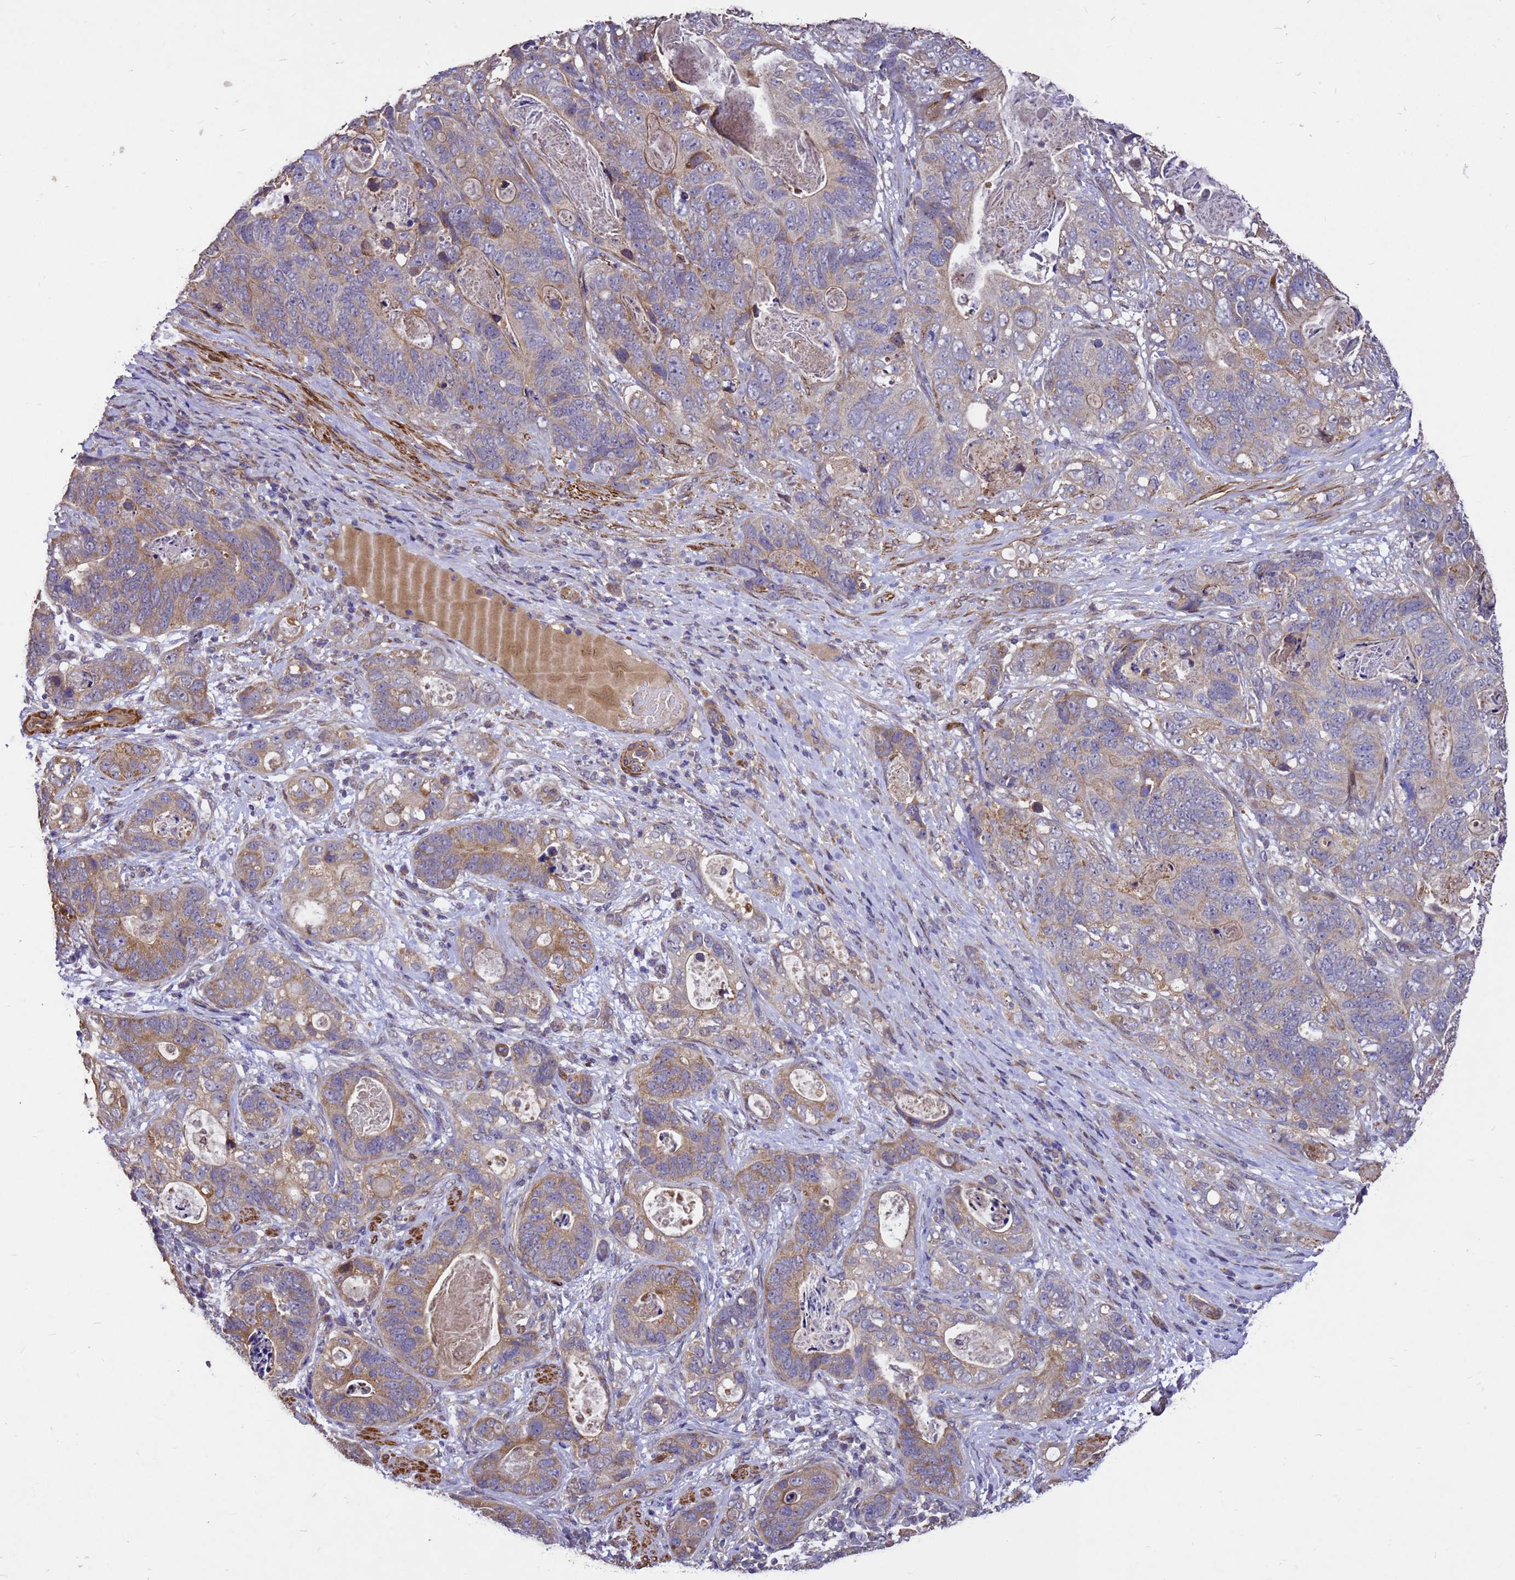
{"staining": {"intensity": "moderate", "quantity": ">75%", "location": "cytoplasmic/membranous"}, "tissue": "stomach cancer", "cell_type": "Tumor cells", "image_type": "cancer", "snomed": [{"axis": "morphology", "description": "Normal tissue, NOS"}, {"axis": "morphology", "description": "Adenocarcinoma, NOS"}, {"axis": "topography", "description": "Stomach"}], "caption": "Human stomach cancer (adenocarcinoma) stained with a brown dye reveals moderate cytoplasmic/membranous positive positivity in approximately >75% of tumor cells.", "gene": "RSPRY1", "patient": {"sex": "female", "age": 89}}